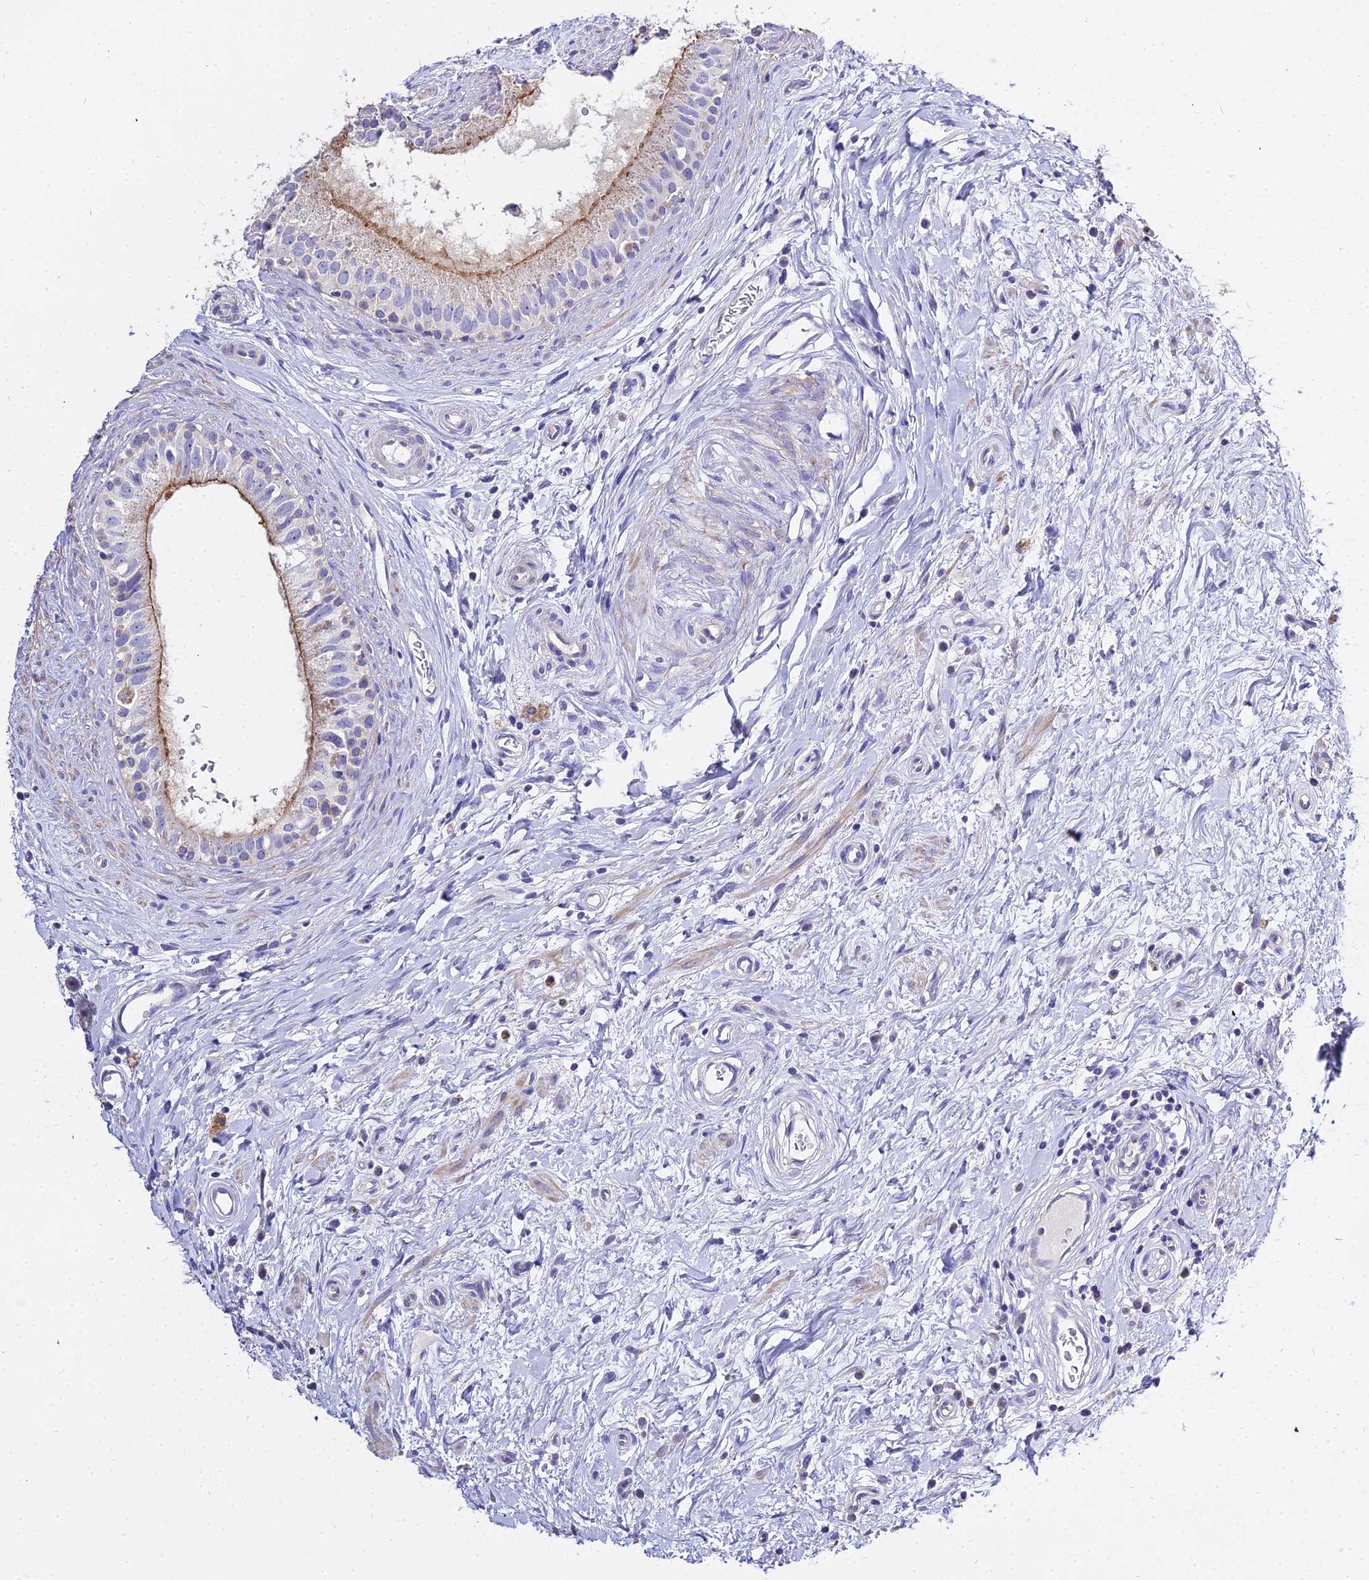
{"staining": {"intensity": "moderate", "quantity": ">75%", "location": "cytoplasmic/membranous"}, "tissue": "epididymis", "cell_type": "Glandular cells", "image_type": "normal", "snomed": [{"axis": "morphology", "description": "Normal tissue, NOS"}, {"axis": "topography", "description": "Epididymis"}], "caption": "Human epididymis stained with a protein marker exhibits moderate staining in glandular cells.", "gene": "GLYAT", "patient": {"sex": "male", "age": 80}}